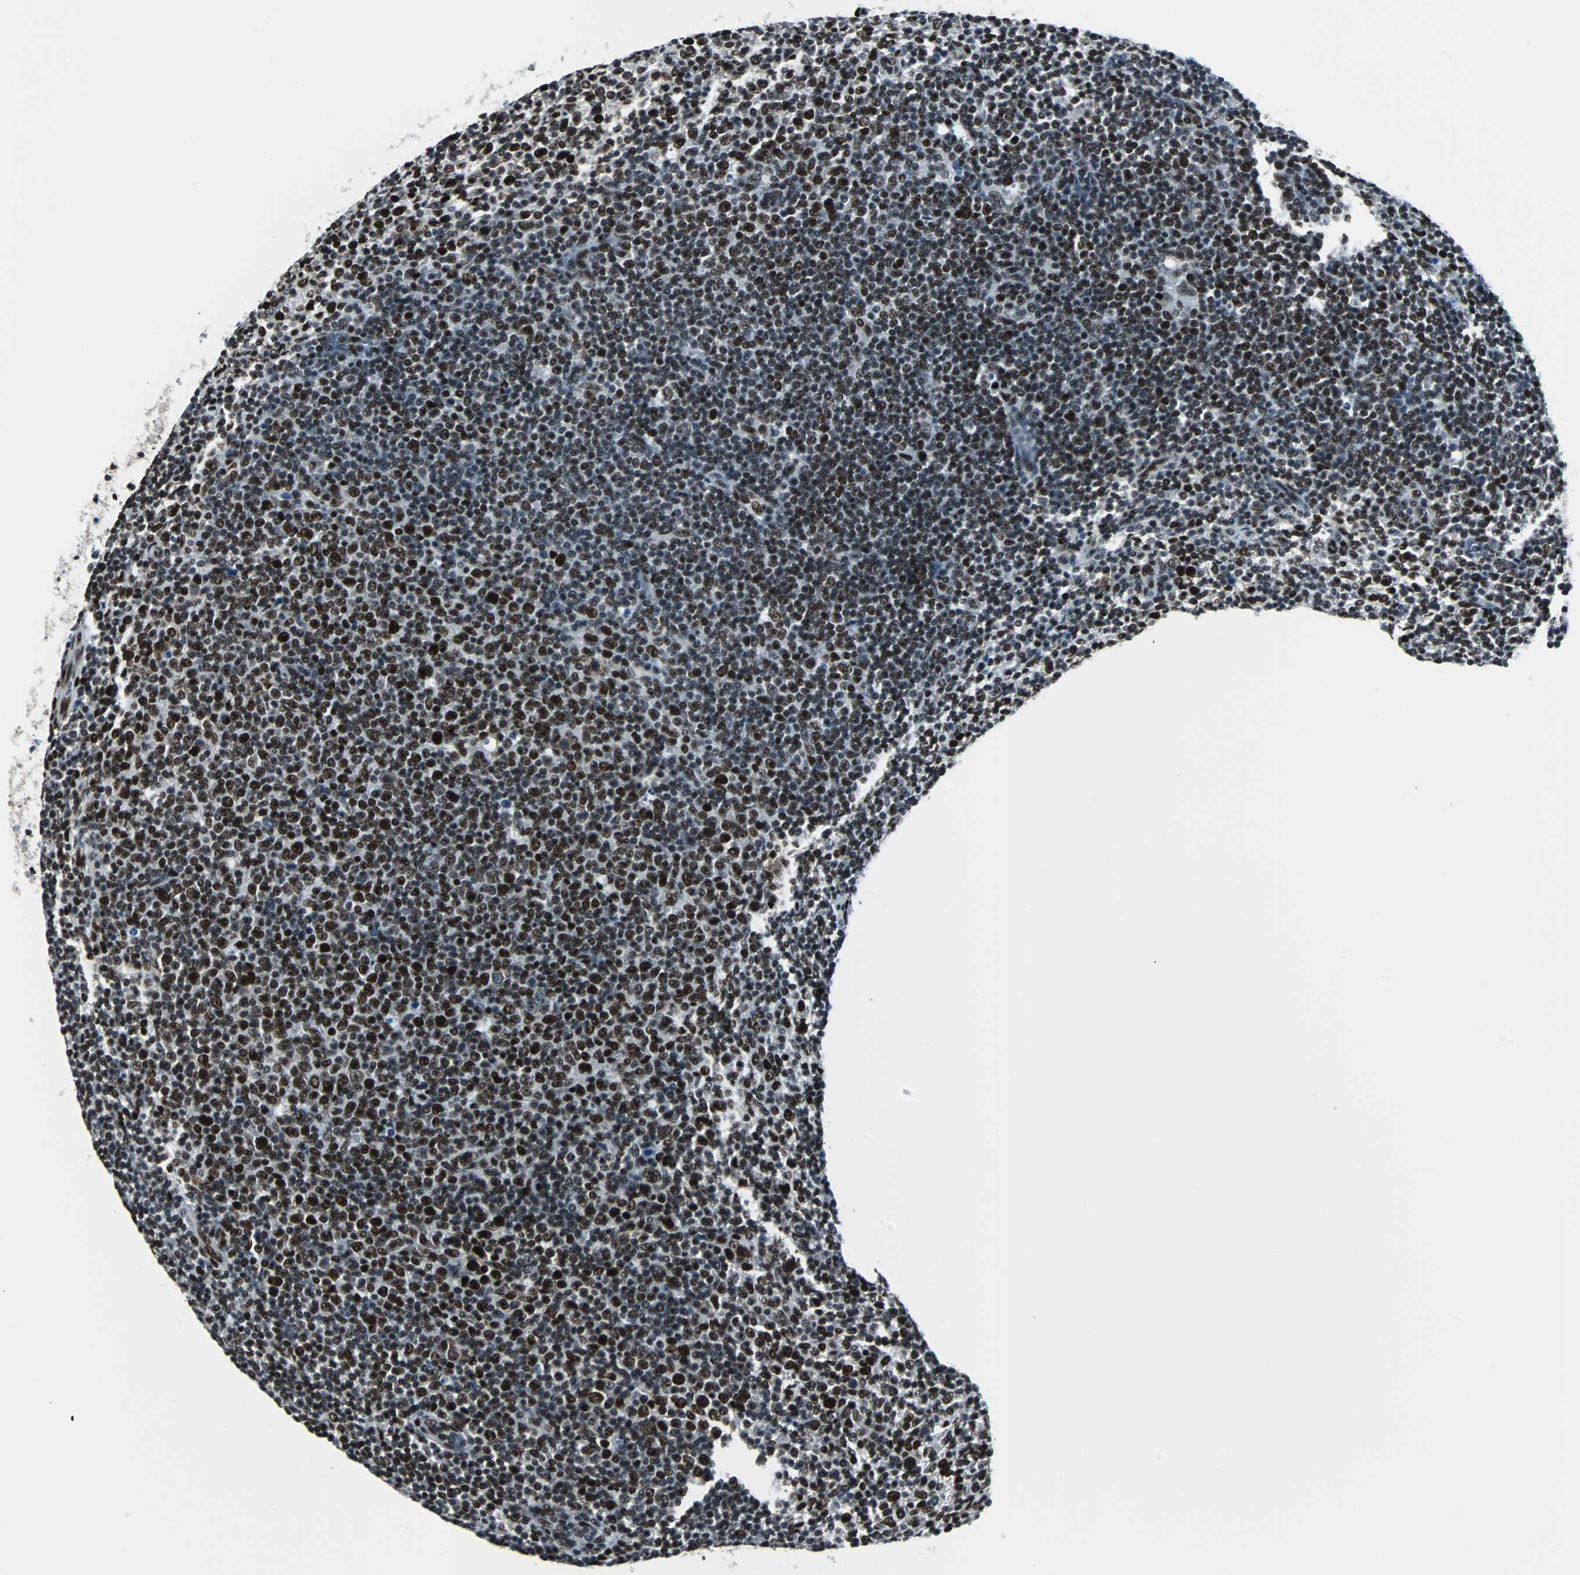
{"staining": {"intensity": "strong", "quantity": ">75%", "location": "nuclear"}, "tissue": "lymphoma", "cell_type": "Tumor cells", "image_type": "cancer", "snomed": [{"axis": "morphology", "description": "Malignant lymphoma, non-Hodgkin's type, Low grade"}, {"axis": "topography", "description": "Lymph node"}], "caption": "Immunohistochemistry (IHC) image of human lymphoma stained for a protein (brown), which displays high levels of strong nuclear staining in about >75% of tumor cells.", "gene": "MEF2D", "patient": {"sex": "male", "age": 70}}